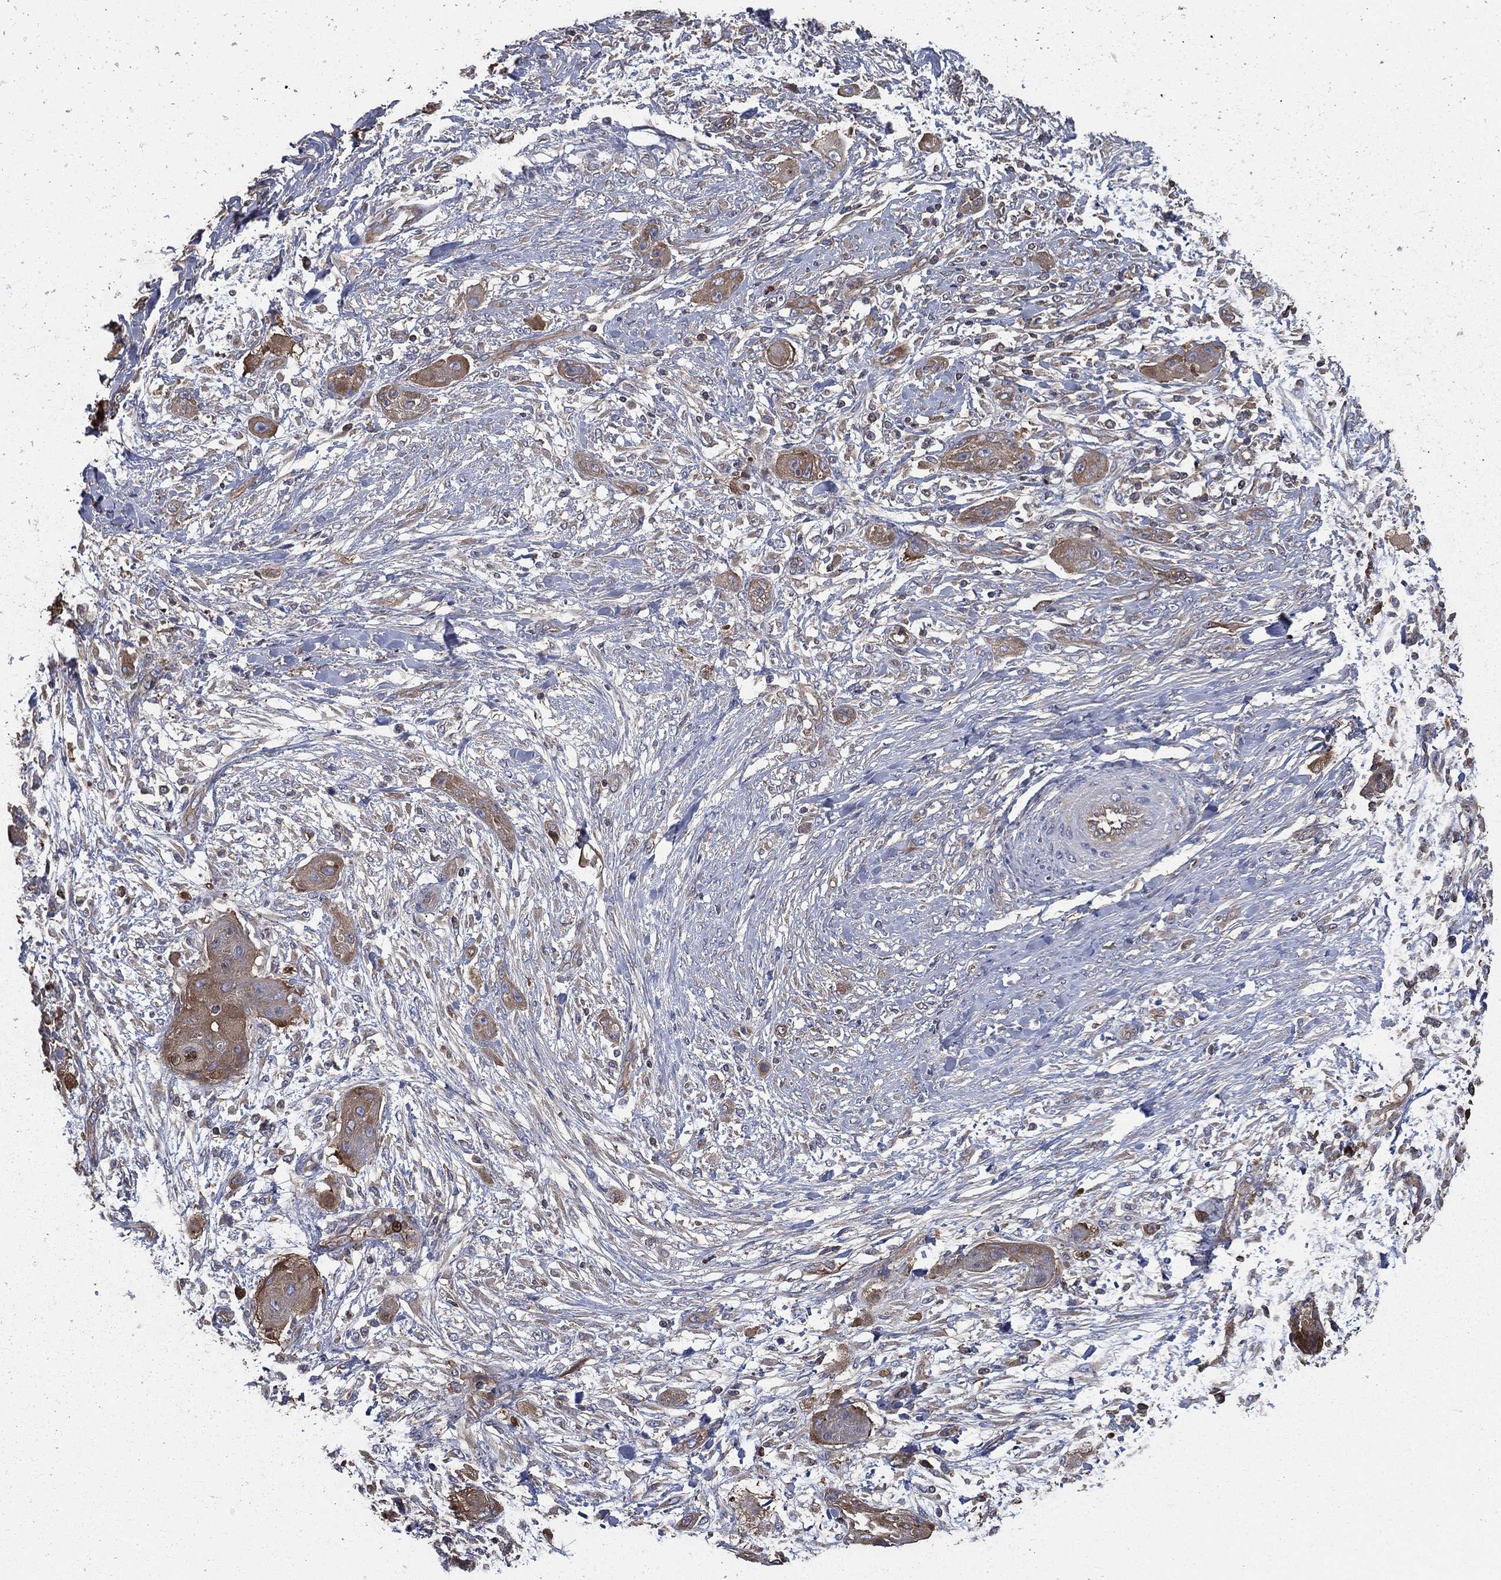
{"staining": {"intensity": "weak", "quantity": ">75%", "location": "cytoplasmic/membranous"}, "tissue": "skin cancer", "cell_type": "Tumor cells", "image_type": "cancer", "snomed": [{"axis": "morphology", "description": "Squamous cell carcinoma, NOS"}, {"axis": "topography", "description": "Skin"}], "caption": "A low amount of weak cytoplasmic/membranous staining is seen in approximately >75% of tumor cells in skin cancer tissue.", "gene": "SARS1", "patient": {"sex": "male", "age": 62}}